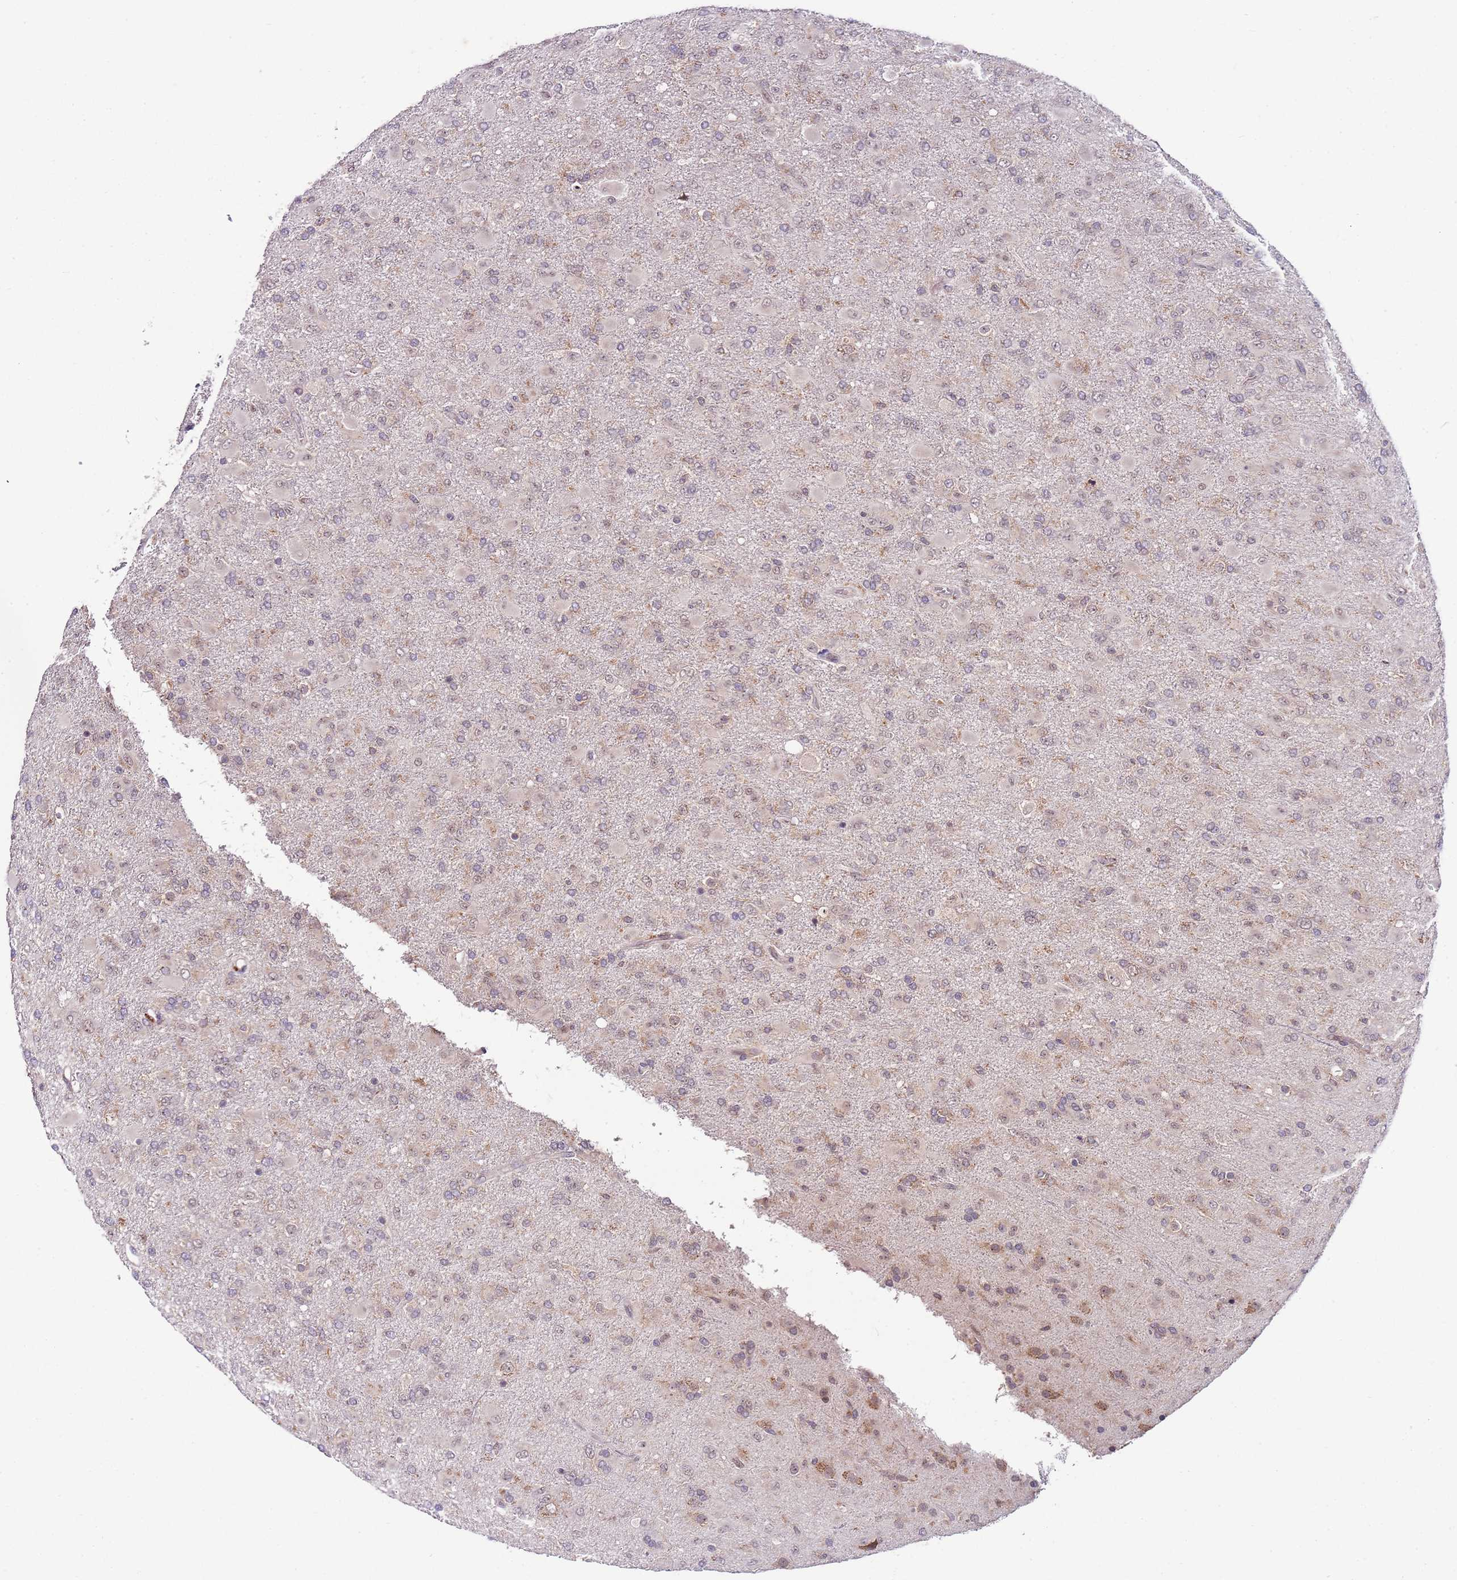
{"staining": {"intensity": "negative", "quantity": "none", "location": "none"}, "tissue": "glioma", "cell_type": "Tumor cells", "image_type": "cancer", "snomed": [{"axis": "morphology", "description": "Glioma, malignant, Low grade"}, {"axis": "topography", "description": "Brain"}], "caption": "The immunohistochemistry (IHC) image has no significant staining in tumor cells of glioma tissue.", "gene": "FBXL22", "patient": {"sex": "male", "age": 65}}